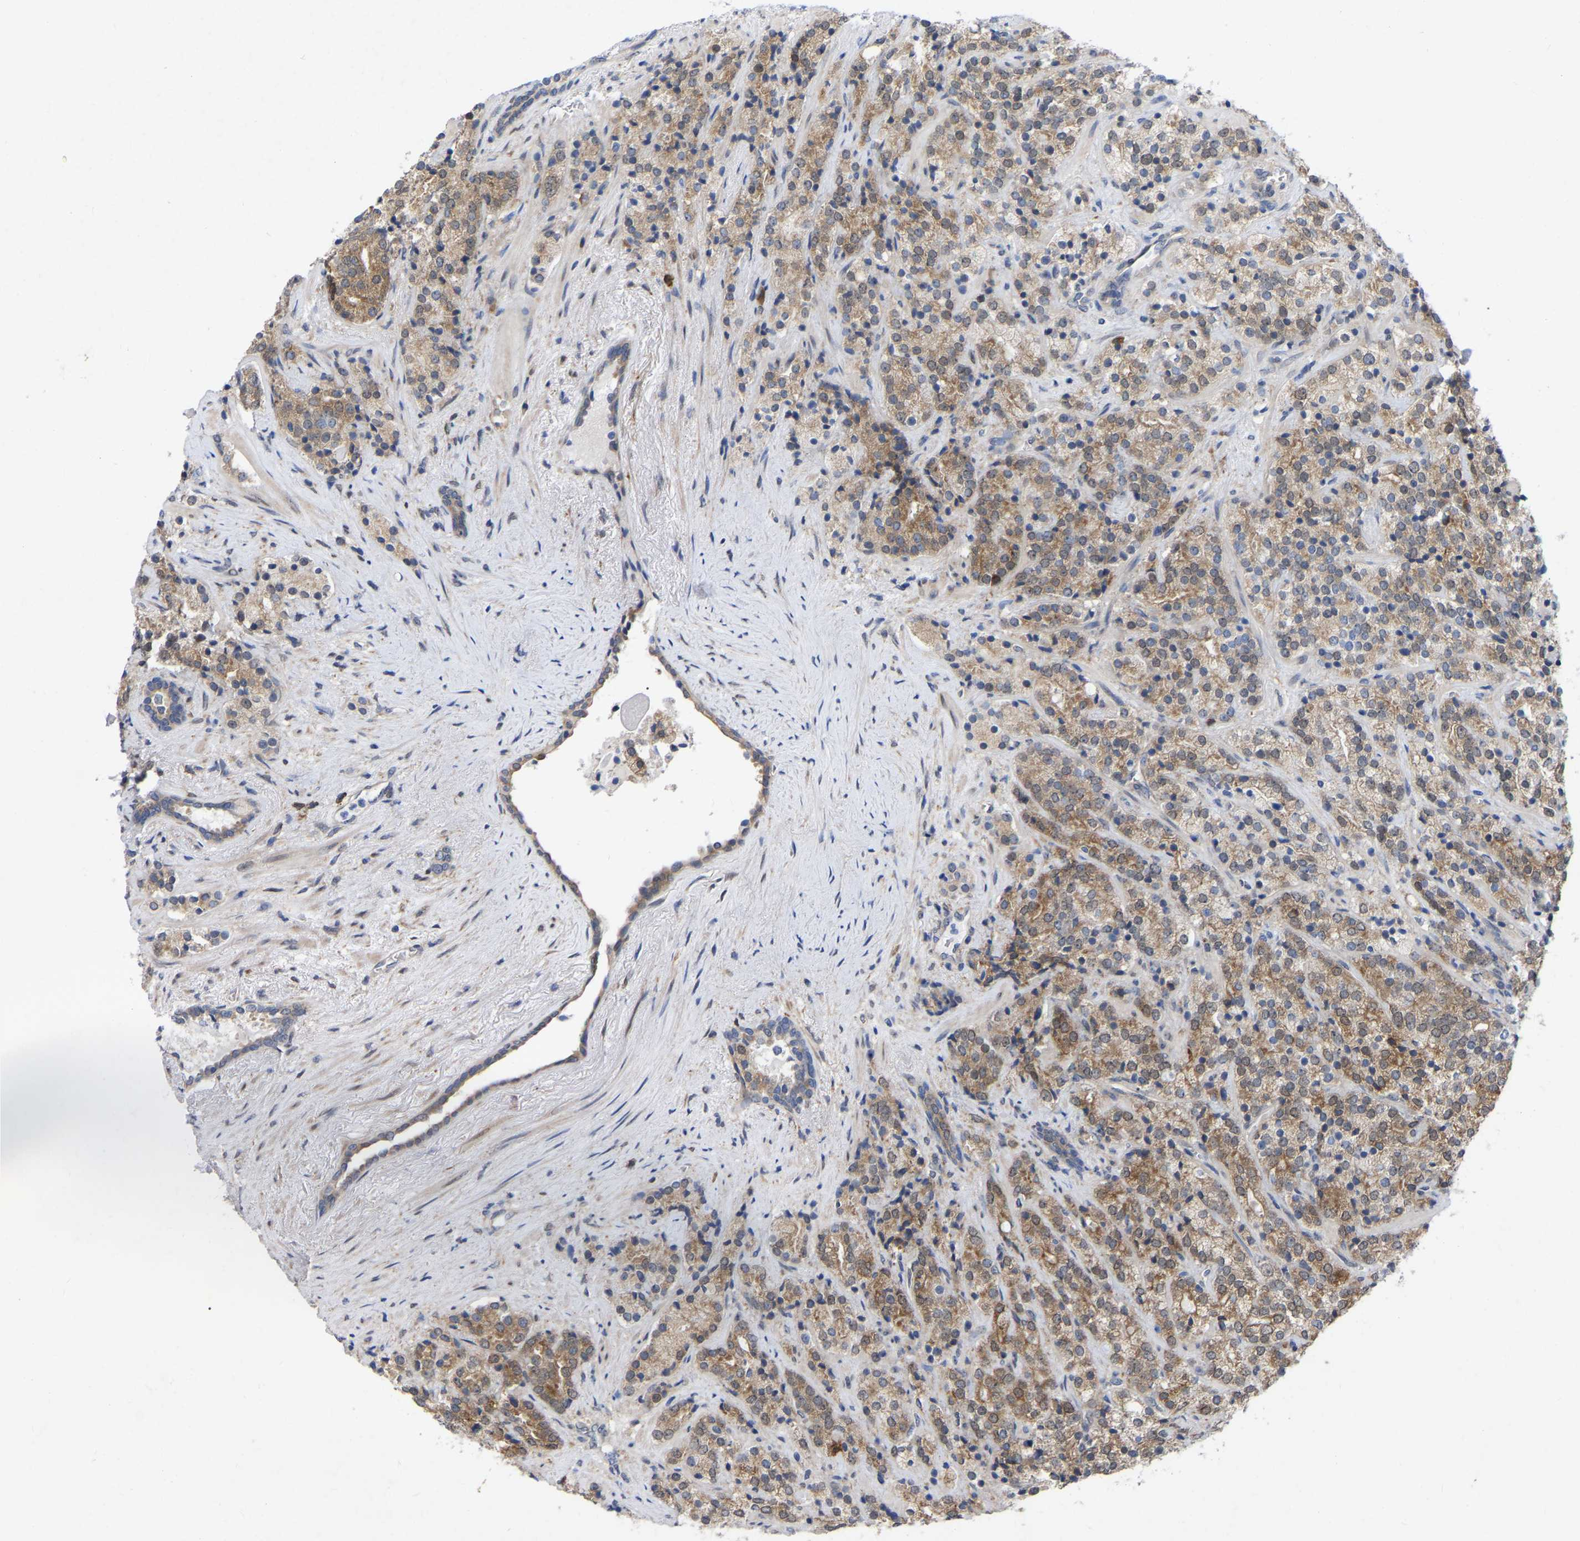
{"staining": {"intensity": "moderate", "quantity": ">75%", "location": "cytoplasmic/membranous"}, "tissue": "prostate cancer", "cell_type": "Tumor cells", "image_type": "cancer", "snomed": [{"axis": "morphology", "description": "Adenocarcinoma, High grade"}, {"axis": "topography", "description": "Prostate"}], "caption": "This is a micrograph of immunohistochemistry (IHC) staining of adenocarcinoma (high-grade) (prostate), which shows moderate positivity in the cytoplasmic/membranous of tumor cells.", "gene": "UBE4B", "patient": {"sex": "male", "age": 71}}